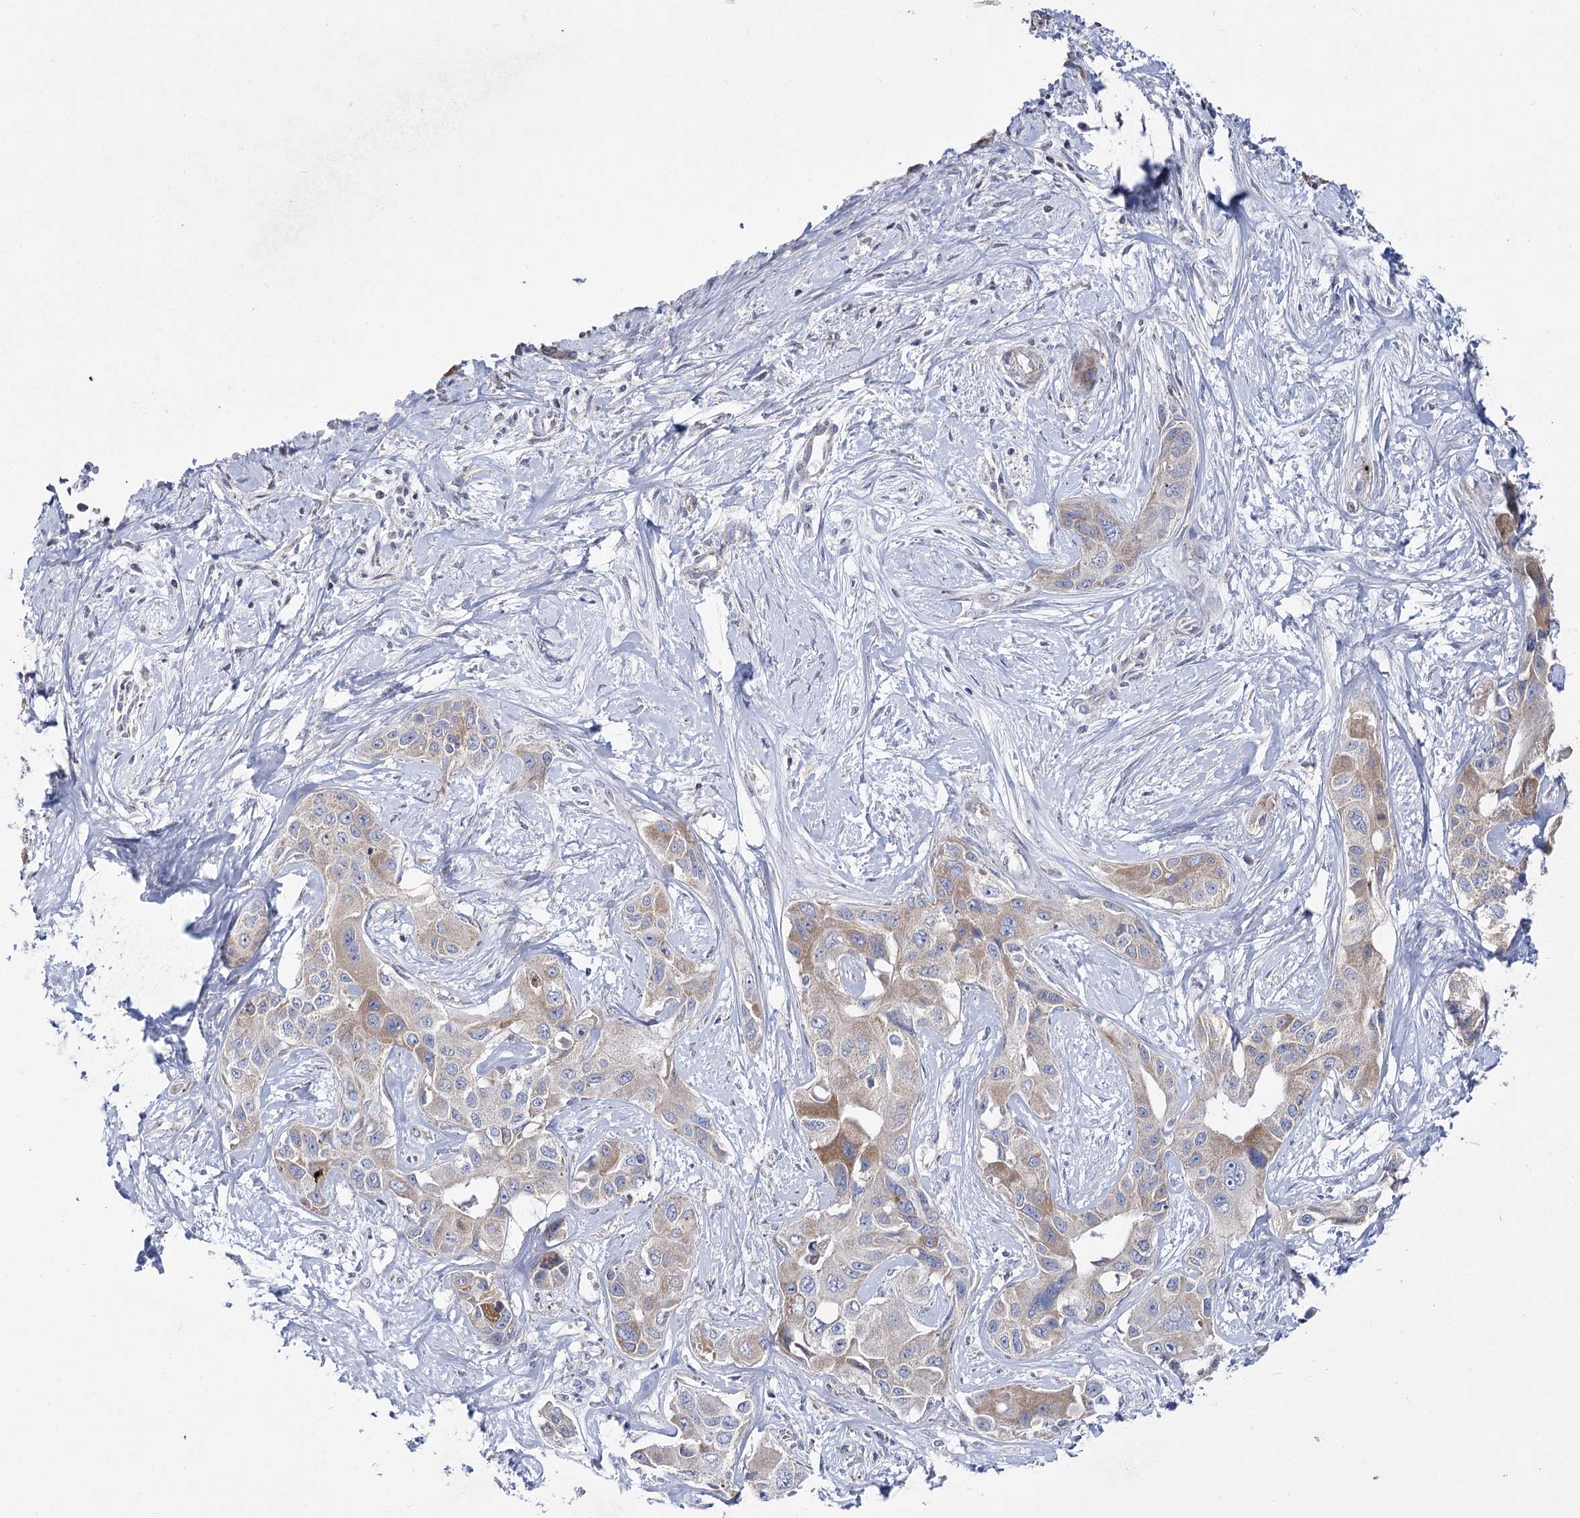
{"staining": {"intensity": "moderate", "quantity": "25%-75%", "location": "cytoplasmic/membranous"}, "tissue": "liver cancer", "cell_type": "Tumor cells", "image_type": "cancer", "snomed": [{"axis": "morphology", "description": "Cholangiocarcinoma"}, {"axis": "topography", "description": "Liver"}], "caption": "Liver cholangiocarcinoma stained with a brown dye demonstrates moderate cytoplasmic/membranous positive staining in approximately 25%-75% of tumor cells.", "gene": "PDHB", "patient": {"sex": "male", "age": 59}}